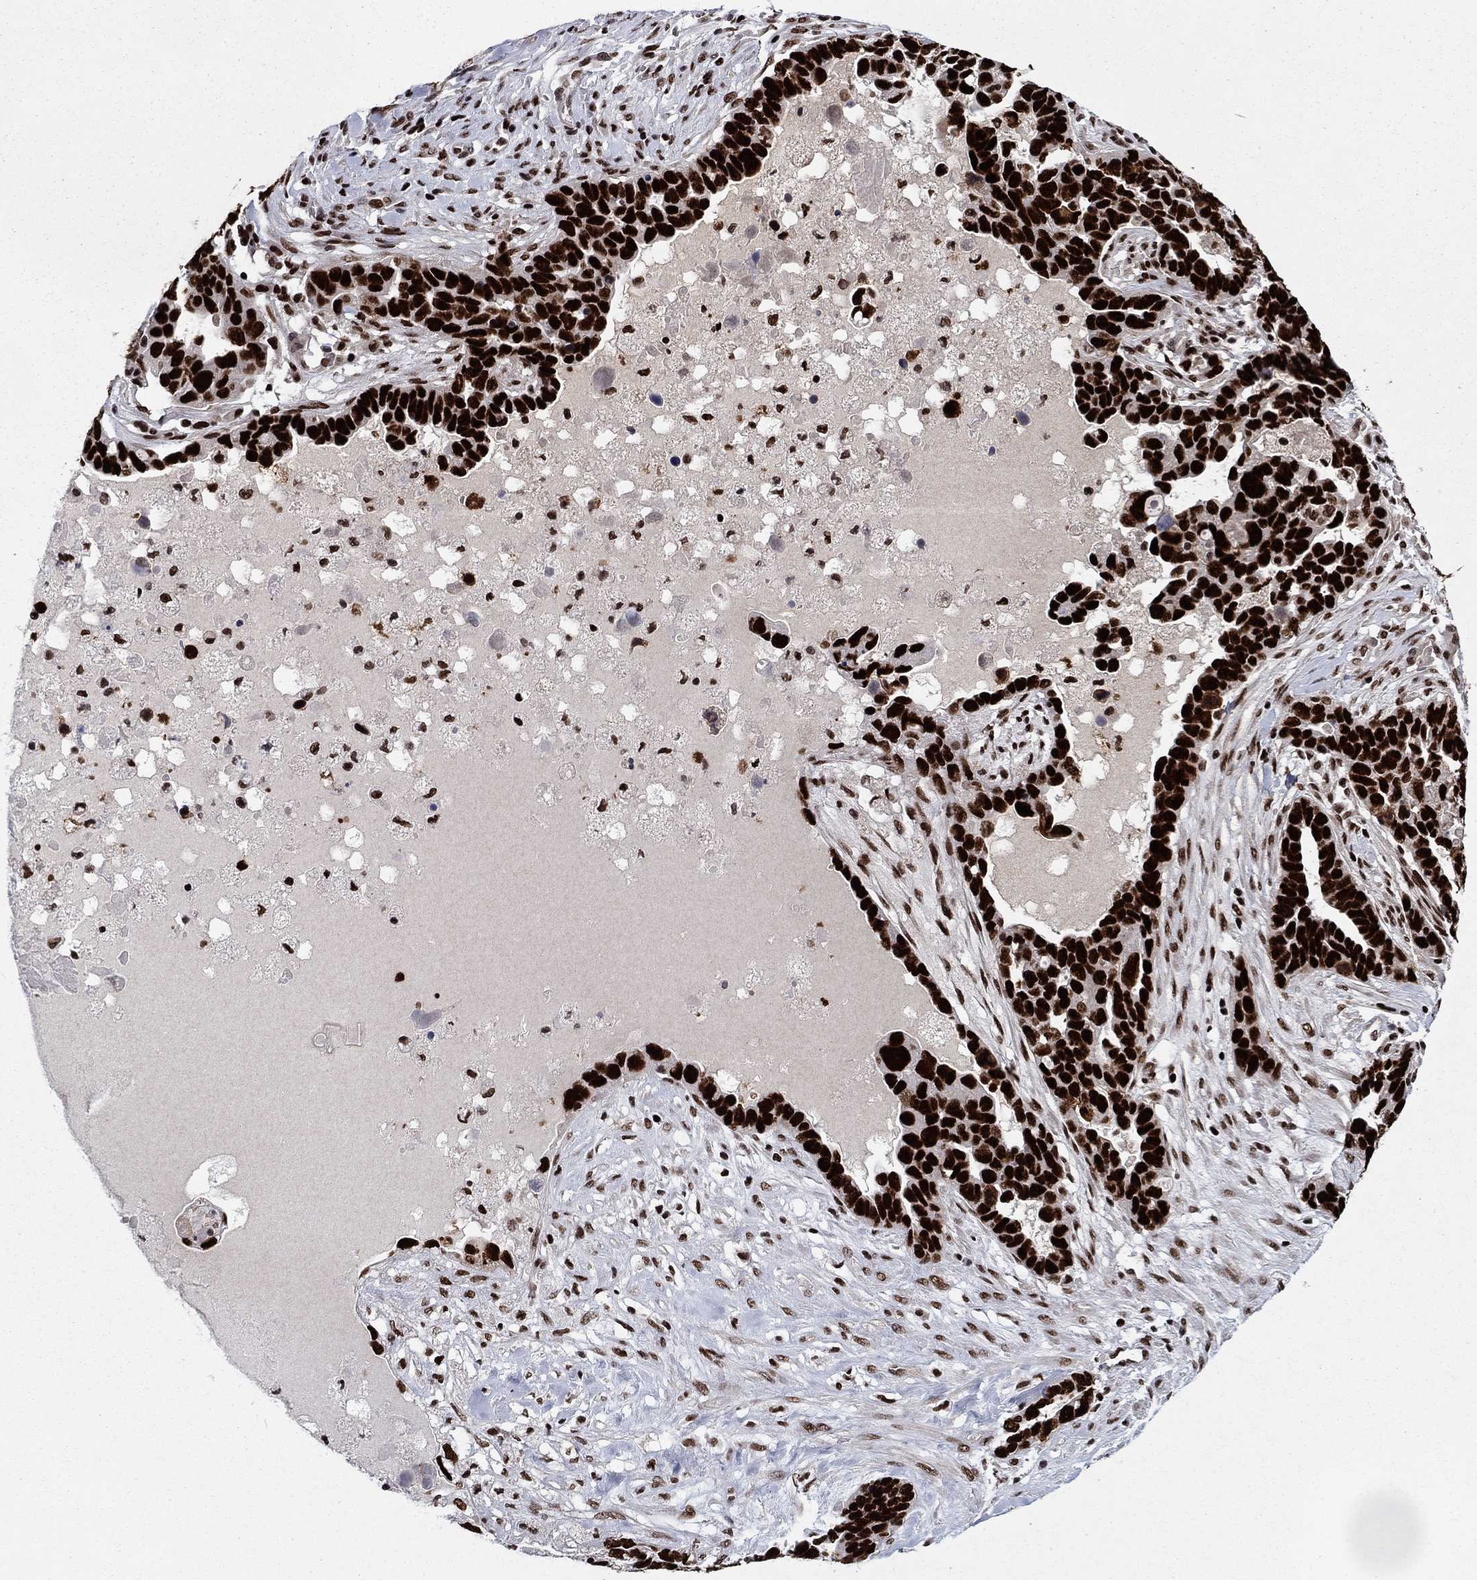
{"staining": {"intensity": "strong", "quantity": ">75%", "location": "nuclear"}, "tissue": "ovarian cancer", "cell_type": "Tumor cells", "image_type": "cancer", "snomed": [{"axis": "morphology", "description": "Cystadenocarcinoma, serous, NOS"}, {"axis": "topography", "description": "Ovary"}], "caption": "There is high levels of strong nuclear positivity in tumor cells of ovarian serous cystadenocarcinoma, as demonstrated by immunohistochemical staining (brown color).", "gene": "RPRD1B", "patient": {"sex": "female", "age": 54}}